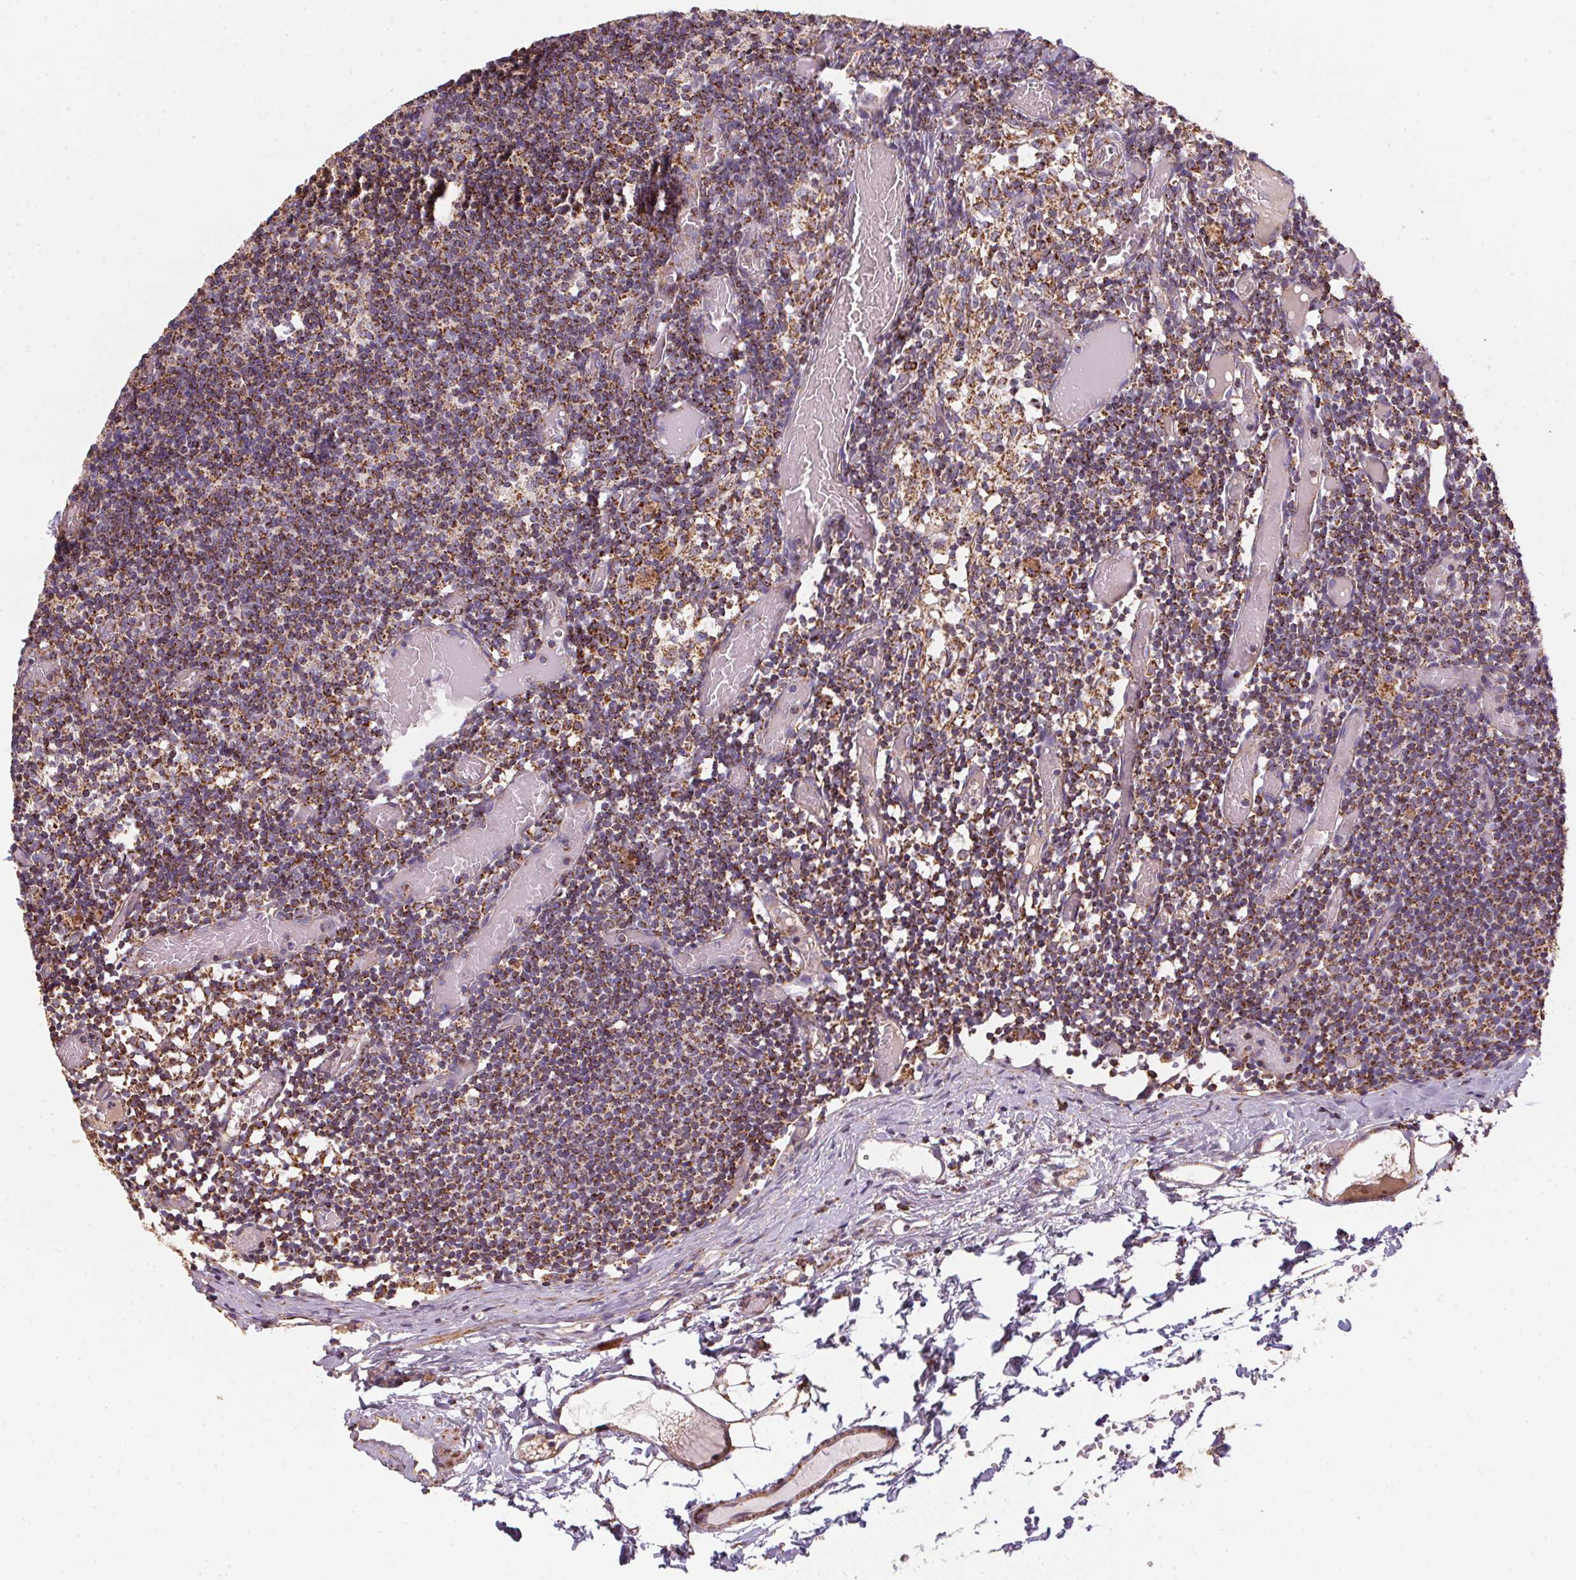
{"staining": {"intensity": "strong", "quantity": ">75%", "location": "cytoplasmic/membranous"}, "tissue": "lymph node", "cell_type": "Germinal center cells", "image_type": "normal", "snomed": [{"axis": "morphology", "description": "Normal tissue, NOS"}, {"axis": "topography", "description": "Lymph node"}], "caption": "This photomicrograph reveals immunohistochemistry (IHC) staining of benign human lymph node, with high strong cytoplasmic/membranous positivity in about >75% of germinal center cells.", "gene": "NDUFS2", "patient": {"sex": "female", "age": 41}}